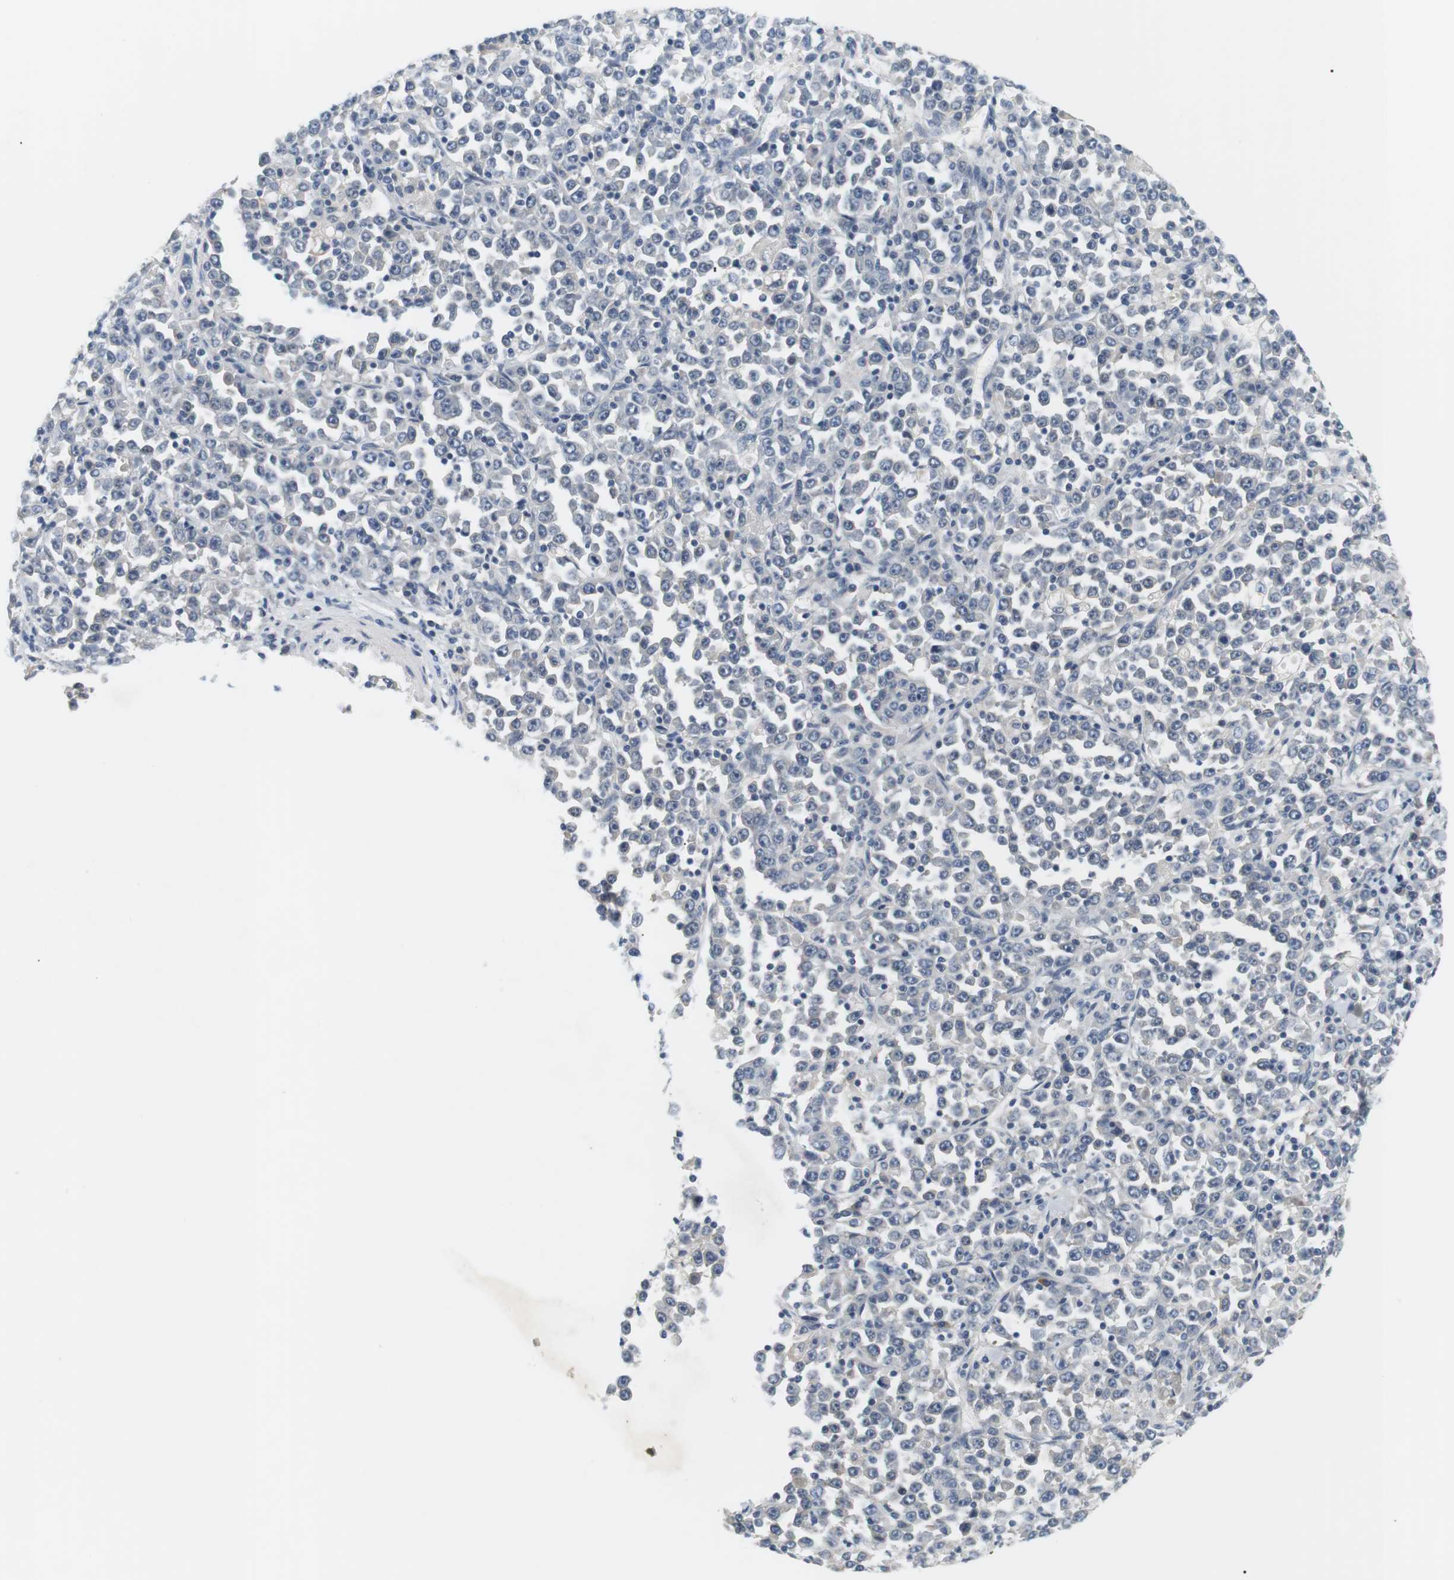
{"staining": {"intensity": "negative", "quantity": "none", "location": "none"}, "tissue": "stomach cancer", "cell_type": "Tumor cells", "image_type": "cancer", "snomed": [{"axis": "morphology", "description": "Normal tissue, NOS"}, {"axis": "morphology", "description": "Adenocarcinoma, NOS"}, {"axis": "topography", "description": "Stomach, upper"}, {"axis": "topography", "description": "Stomach"}], "caption": "There is no significant positivity in tumor cells of stomach adenocarcinoma. (DAB (3,3'-diaminobenzidine) immunohistochemistry (IHC) with hematoxylin counter stain).", "gene": "EVA1C", "patient": {"sex": "male", "age": 59}}